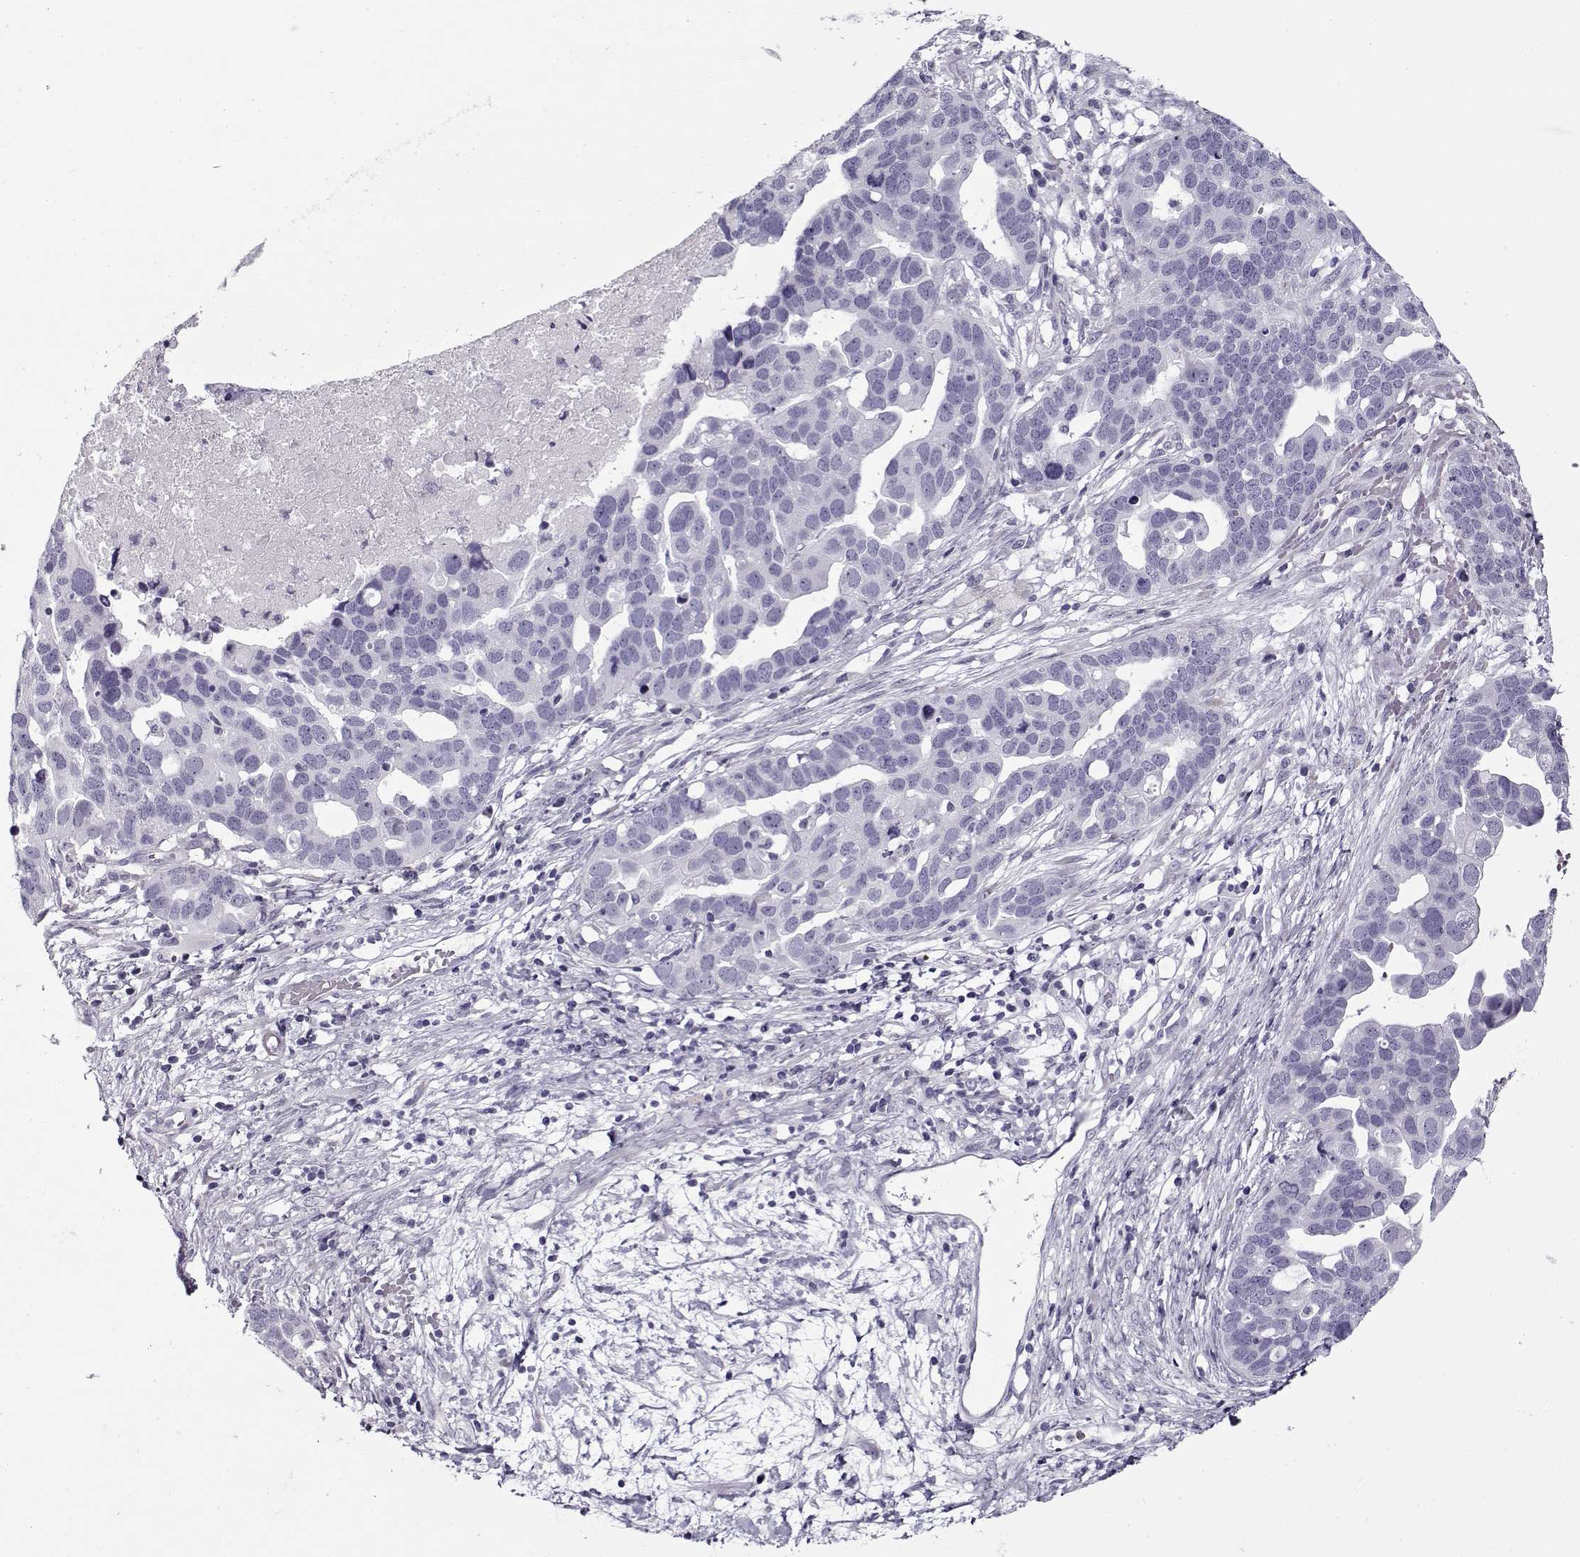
{"staining": {"intensity": "negative", "quantity": "none", "location": "none"}, "tissue": "ovarian cancer", "cell_type": "Tumor cells", "image_type": "cancer", "snomed": [{"axis": "morphology", "description": "Cystadenocarcinoma, serous, NOS"}, {"axis": "topography", "description": "Ovary"}], "caption": "The IHC image has no significant expression in tumor cells of serous cystadenocarcinoma (ovarian) tissue.", "gene": "GAGE2A", "patient": {"sex": "female", "age": 54}}